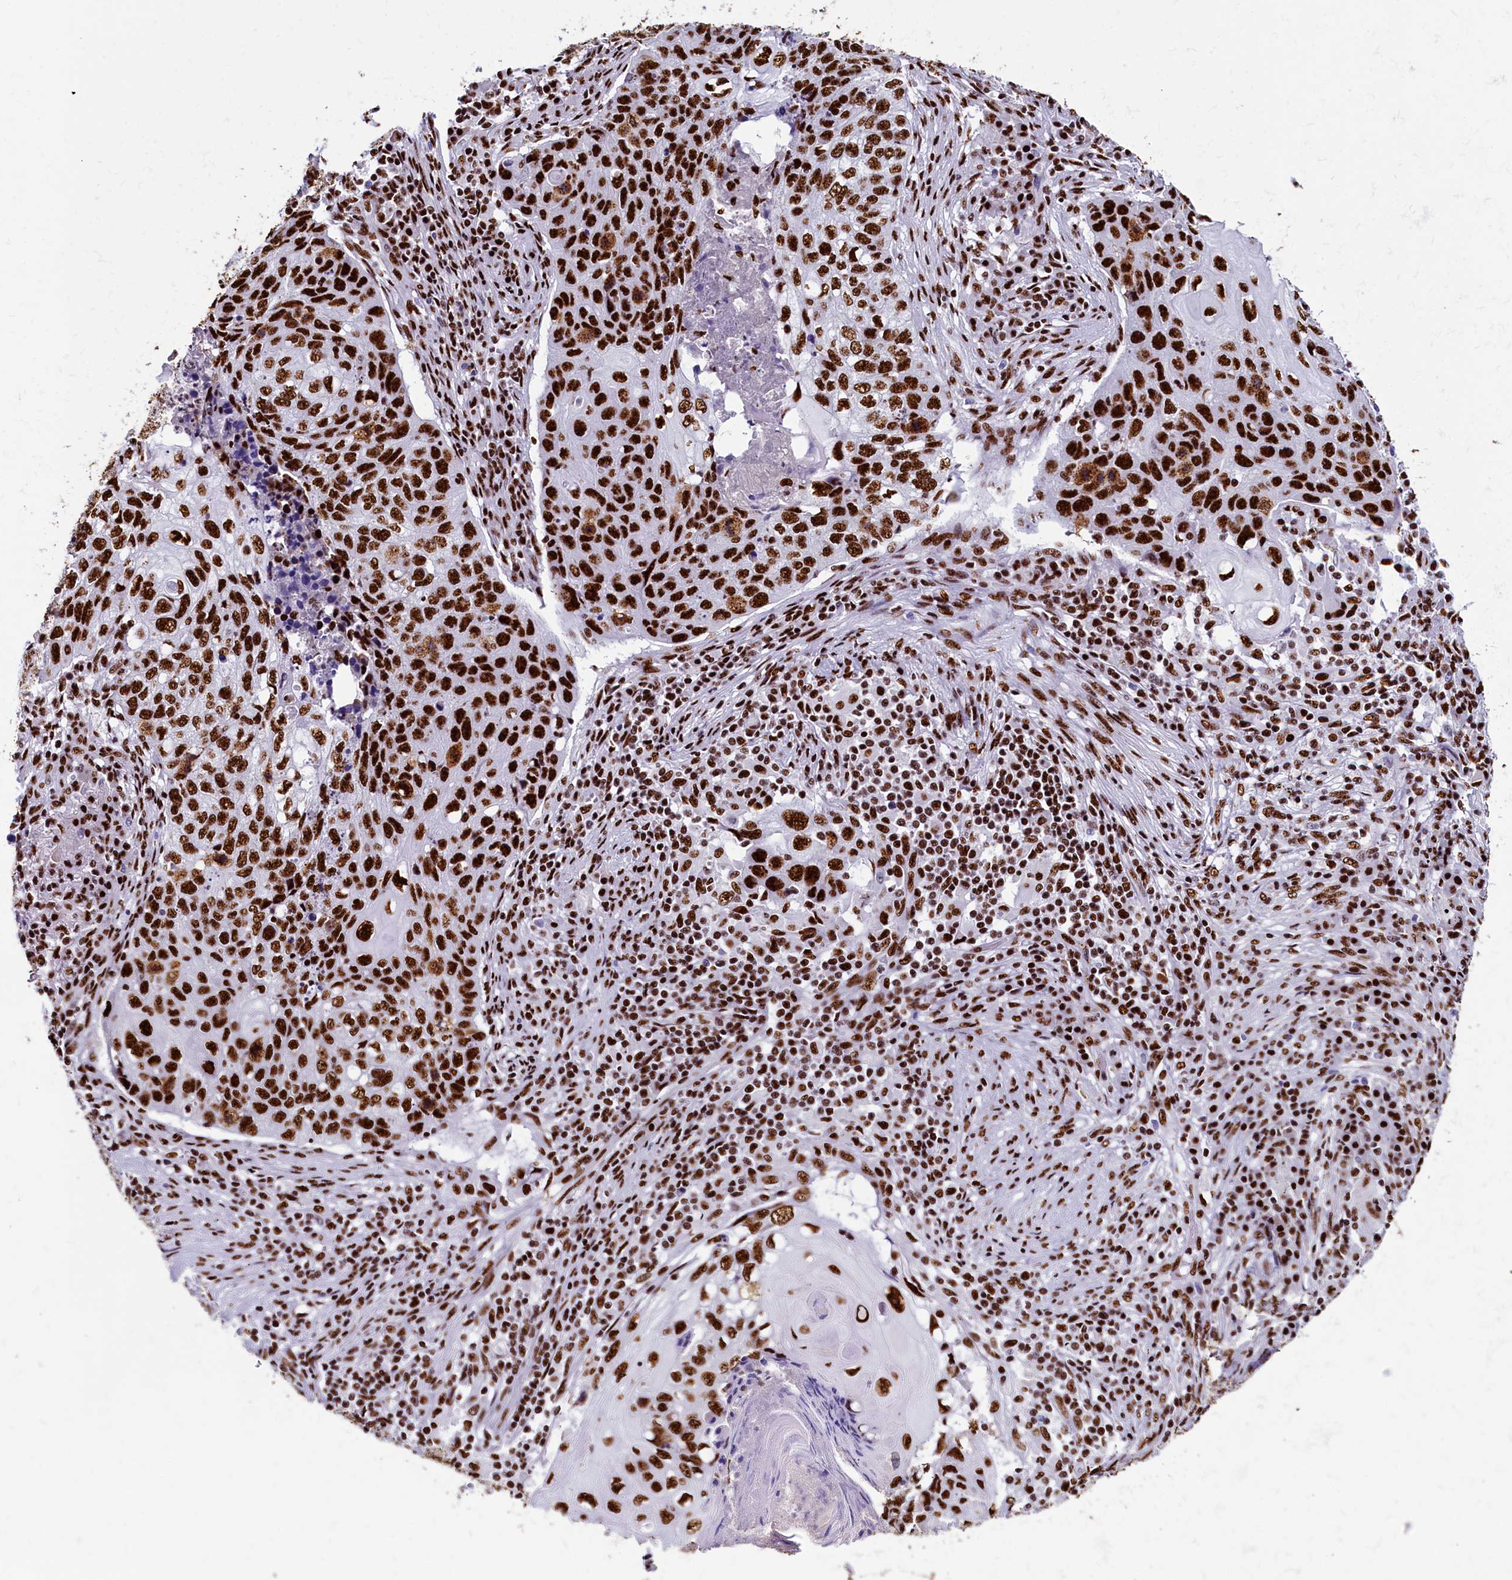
{"staining": {"intensity": "strong", "quantity": ">75%", "location": "nuclear"}, "tissue": "lung cancer", "cell_type": "Tumor cells", "image_type": "cancer", "snomed": [{"axis": "morphology", "description": "Squamous cell carcinoma, NOS"}, {"axis": "topography", "description": "Lung"}], "caption": "Protein staining of lung squamous cell carcinoma tissue exhibits strong nuclear expression in about >75% of tumor cells. Using DAB (brown) and hematoxylin (blue) stains, captured at high magnification using brightfield microscopy.", "gene": "SRRM2", "patient": {"sex": "female", "age": 63}}